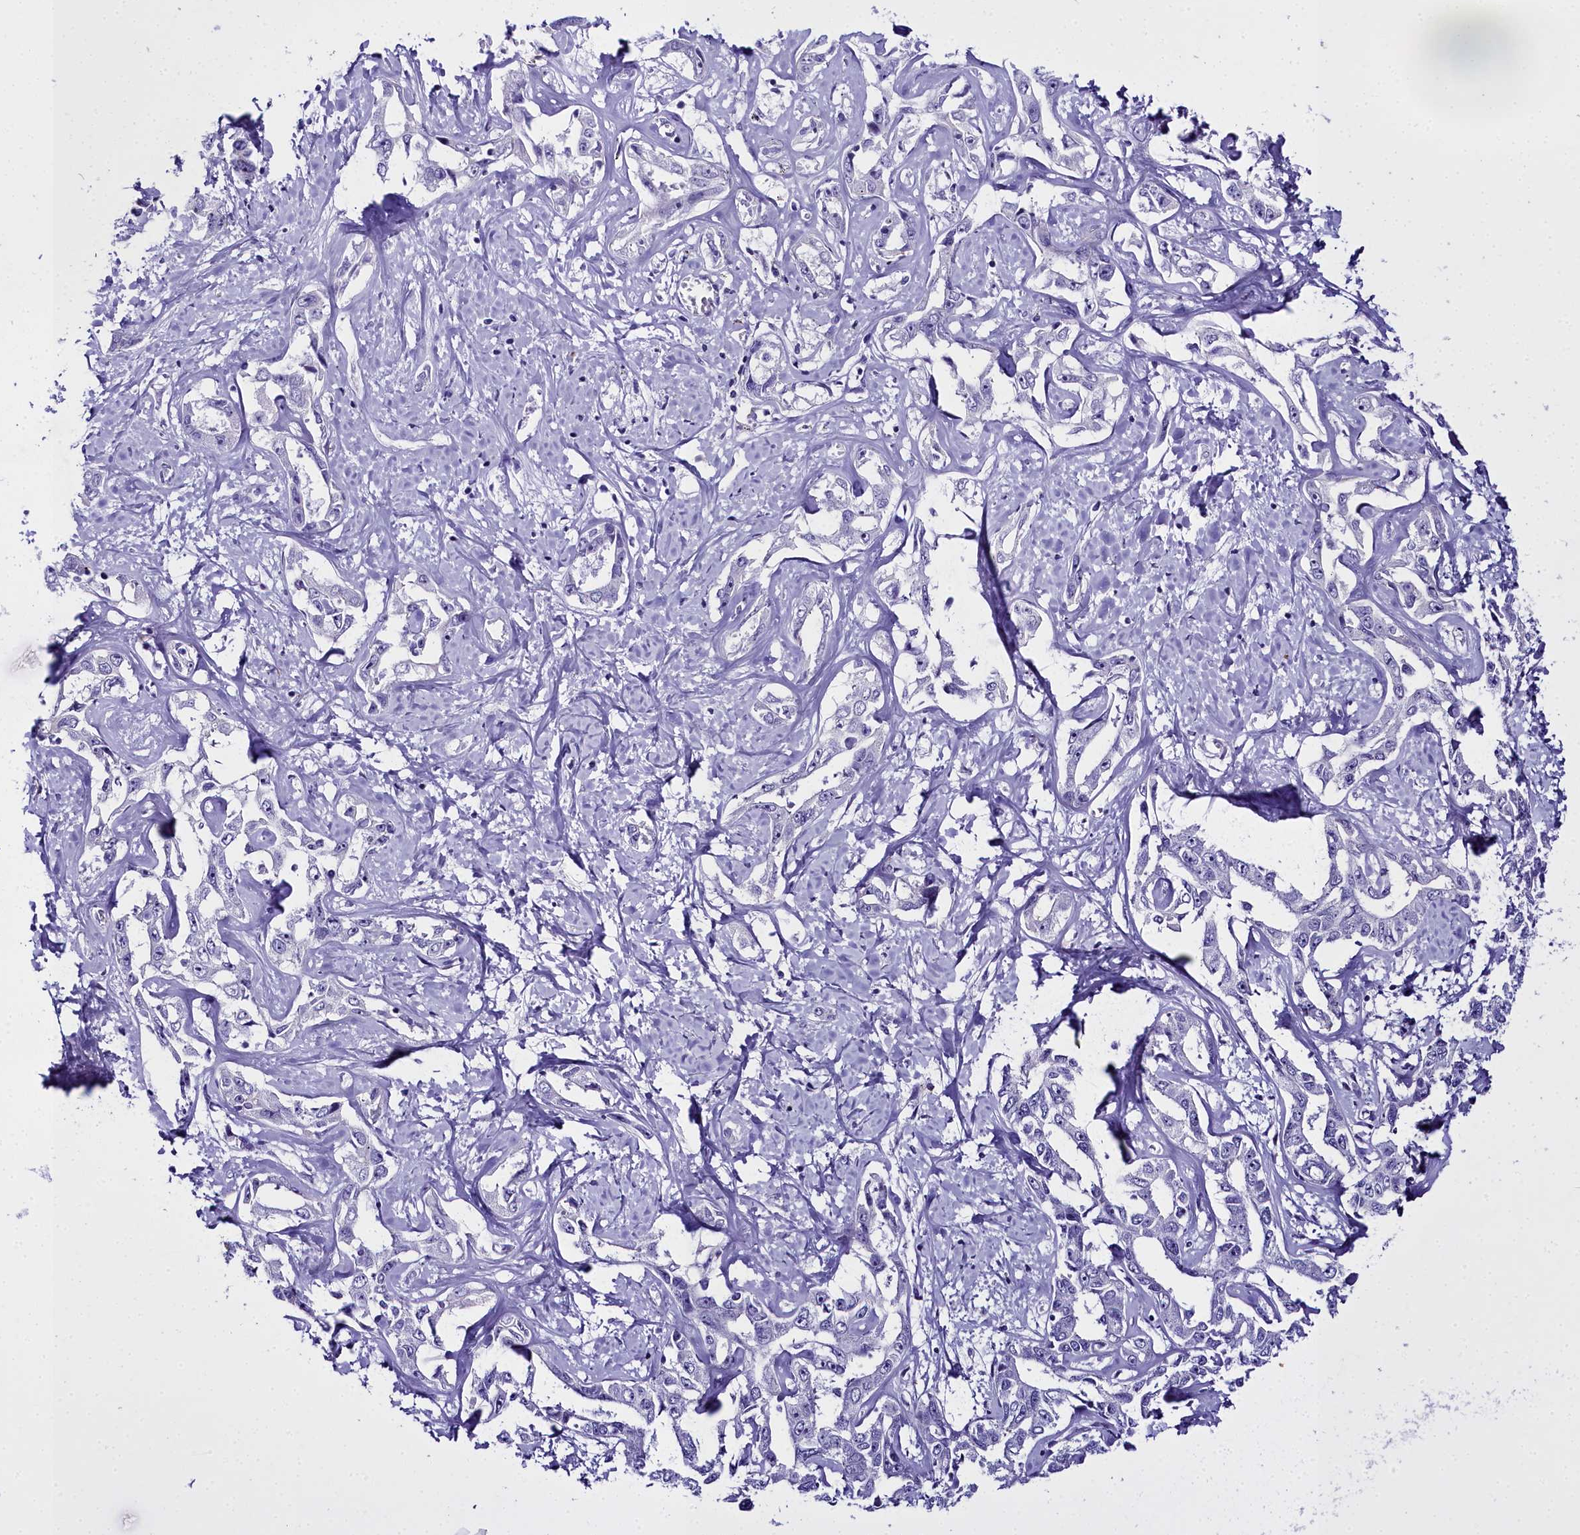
{"staining": {"intensity": "negative", "quantity": "none", "location": "none"}, "tissue": "liver cancer", "cell_type": "Tumor cells", "image_type": "cancer", "snomed": [{"axis": "morphology", "description": "Cholangiocarcinoma"}, {"axis": "topography", "description": "Liver"}], "caption": "High magnification brightfield microscopy of liver cancer (cholangiocarcinoma) stained with DAB (brown) and counterstained with hematoxylin (blue): tumor cells show no significant staining.", "gene": "TIMM22", "patient": {"sex": "male", "age": 59}}